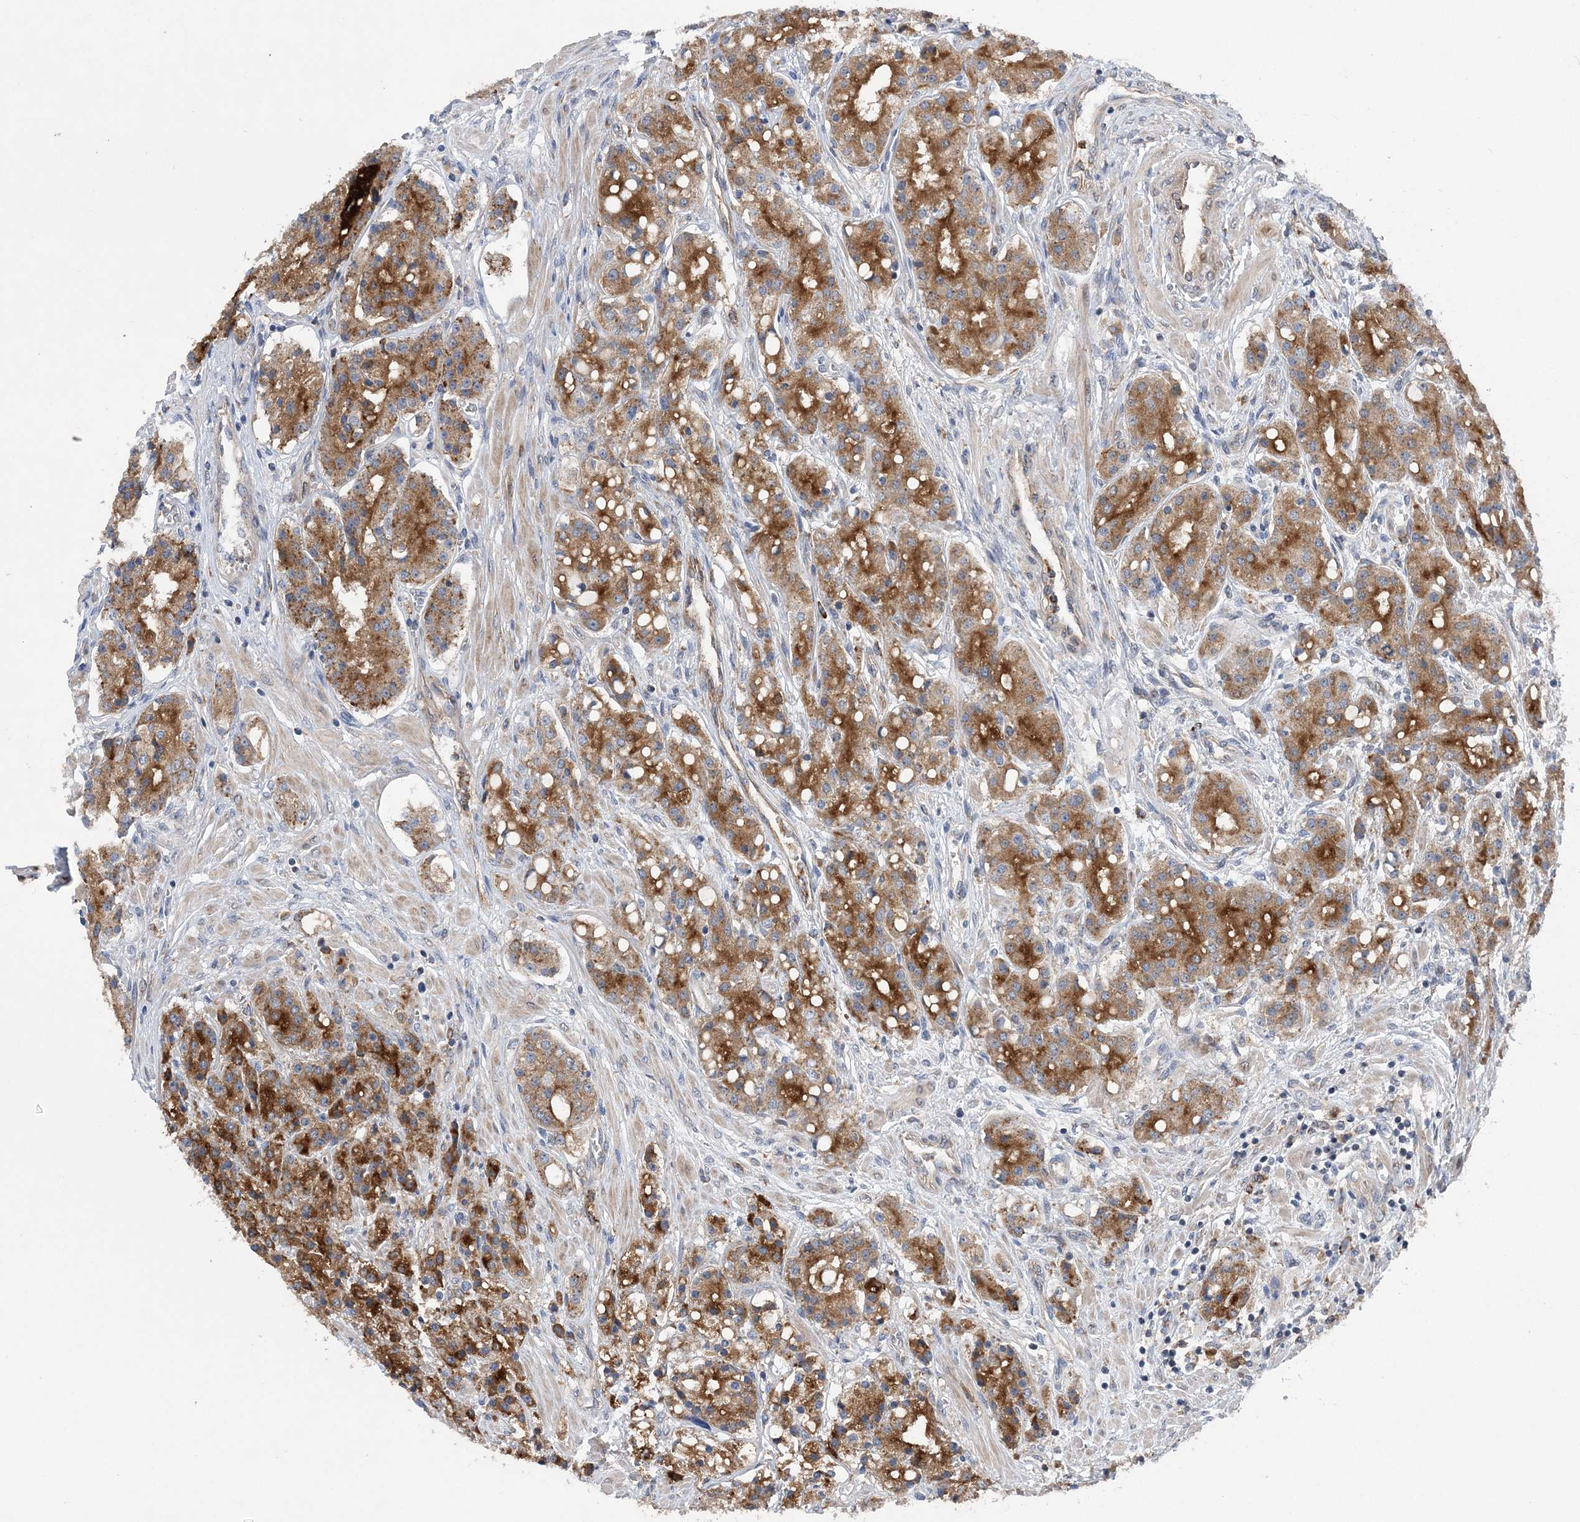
{"staining": {"intensity": "moderate", "quantity": ">75%", "location": "cytoplasmic/membranous"}, "tissue": "prostate cancer", "cell_type": "Tumor cells", "image_type": "cancer", "snomed": [{"axis": "morphology", "description": "Adenocarcinoma, High grade"}, {"axis": "topography", "description": "Prostate"}], "caption": "IHC (DAB (3,3'-diaminobenzidine)) staining of human prostate high-grade adenocarcinoma exhibits moderate cytoplasmic/membranous protein staining in about >75% of tumor cells. The staining was performed using DAB (3,3'-diaminobenzidine), with brown indicating positive protein expression. Nuclei are stained blue with hematoxylin.", "gene": "PTTG1IP", "patient": {"sex": "male", "age": 60}}